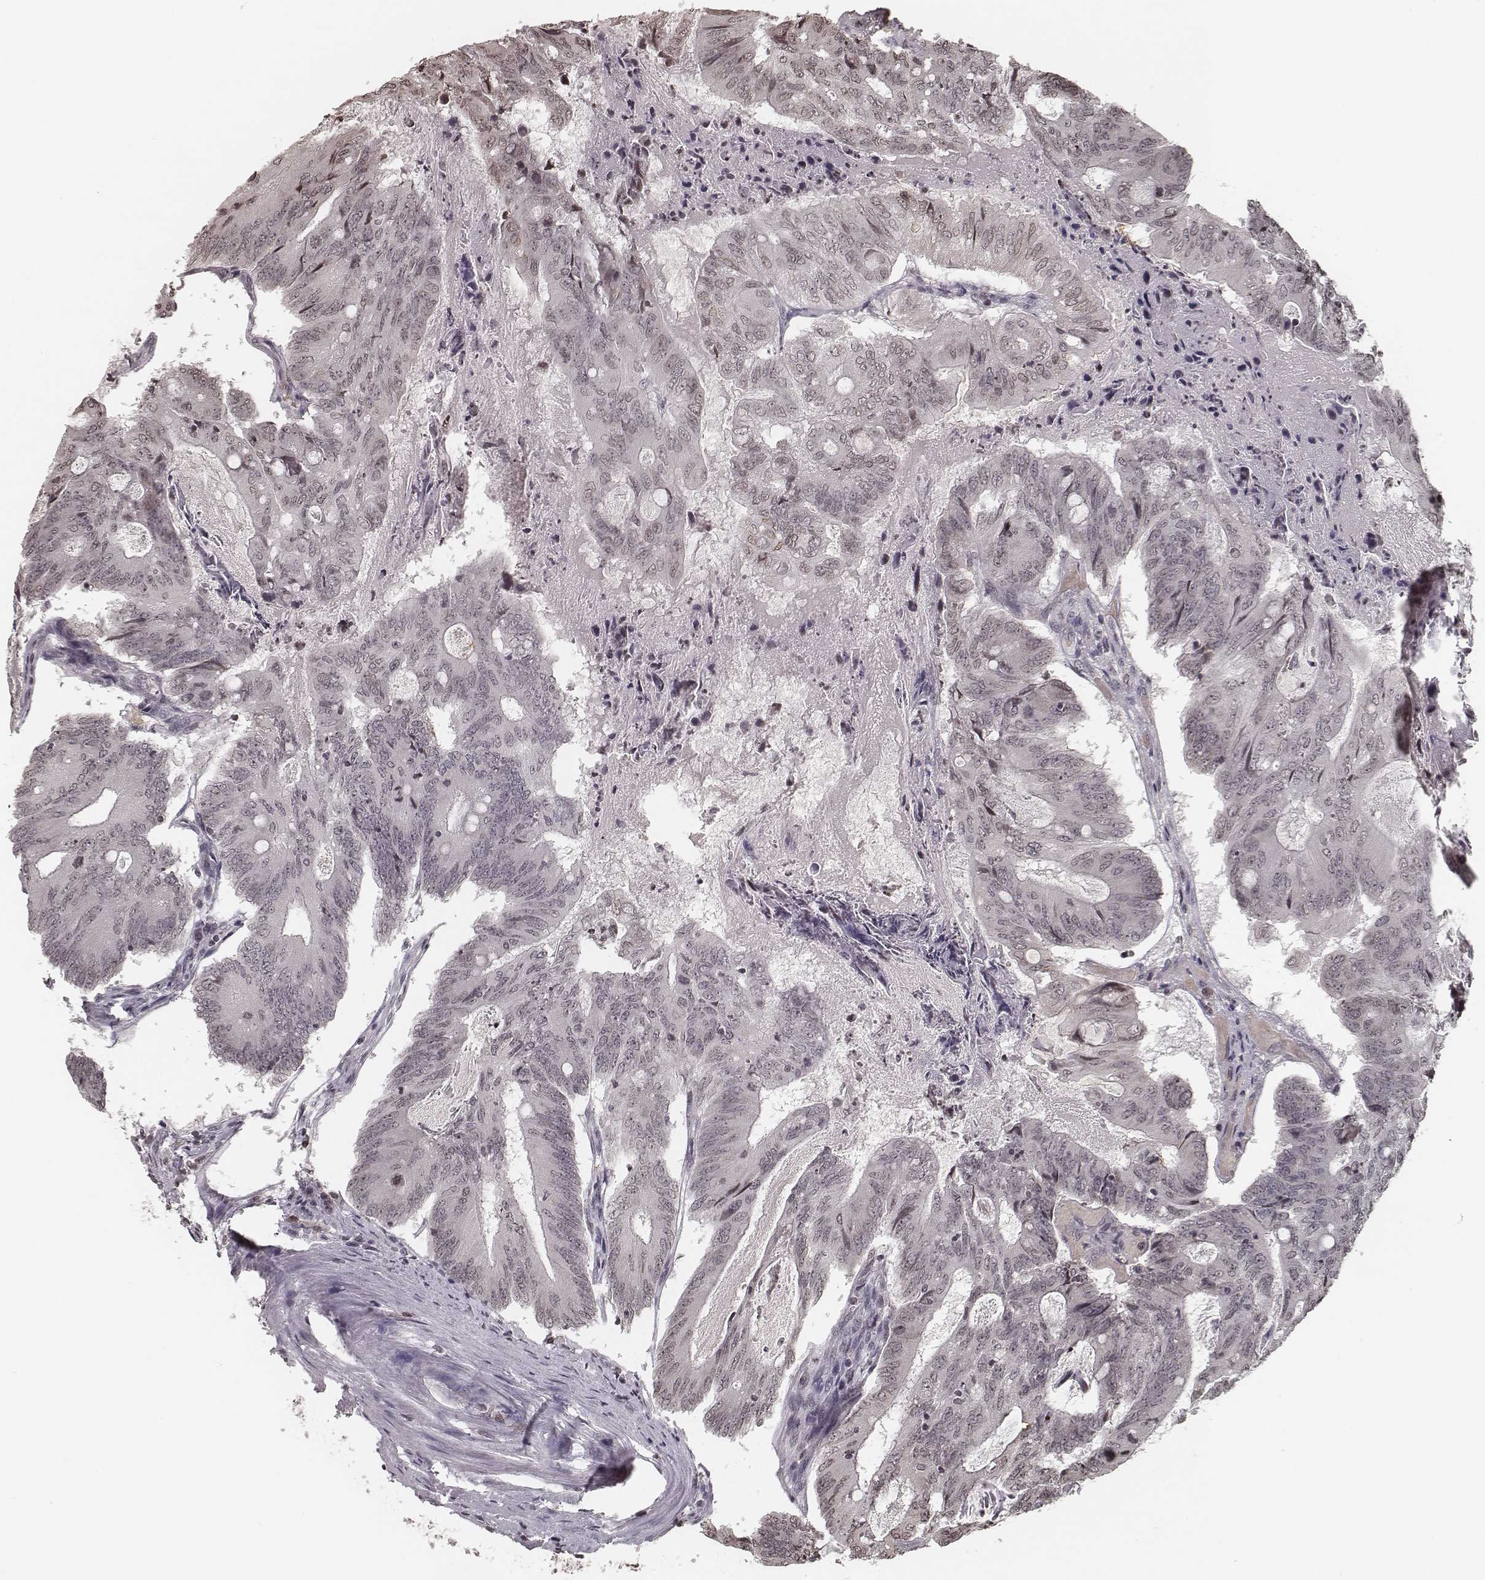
{"staining": {"intensity": "weak", "quantity": "<25%", "location": "nuclear"}, "tissue": "colorectal cancer", "cell_type": "Tumor cells", "image_type": "cancer", "snomed": [{"axis": "morphology", "description": "Adenocarcinoma, NOS"}, {"axis": "topography", "description": "Colon"}], "caption": "There is no significant staining in tumor cells of adenocarcinoma (colorectal). (IHC, brightfield microscopy, high magnification).", "gene": "HMGA2", "patient": {"sex": "female", "age": 70}}